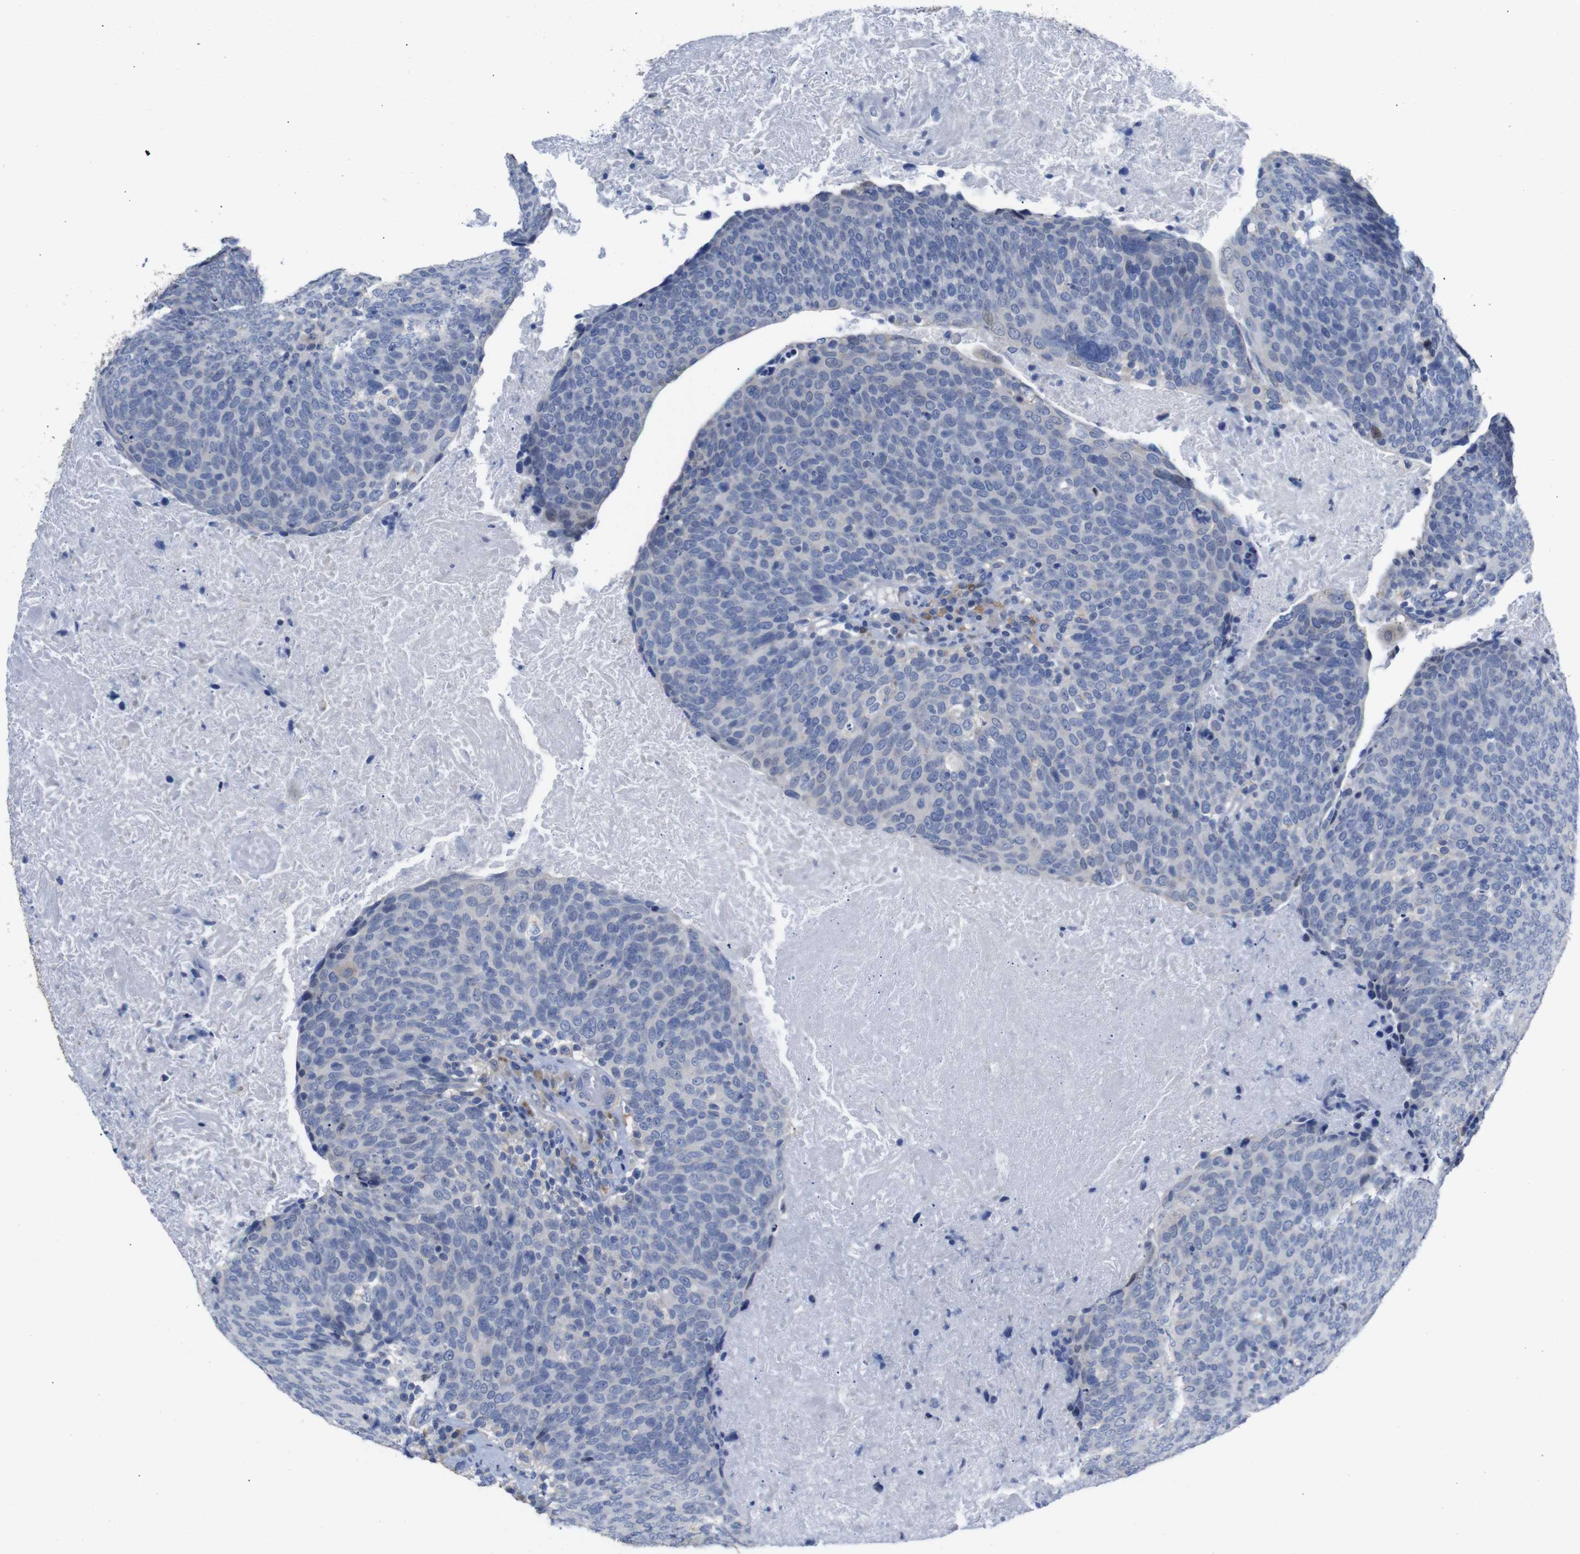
{"staining": {"intensity": "negative", "quantity": "none", "location": "none"}, "tissue": "head and neck cancer", "cell_type": "Tumor cells", "image_type": "cancer", "snomed": [{"axis": "morphology", "description": "Squamous cell carcinoma, NOS"}, {"axis": "morphology", "description": "Squamous cell carcinoma, metastatic, NOS"}, {"axis": "topography", "description": "Lymph node"}, {"axis": "topography", "description": "Head-Neck"}], "caption": "There is no significant expression in tumor cells of head and neck metastatic squamous cell carcinoma. The staining is performed using DAB brown chromogen with nuclei counter-stained in using hematoxylin.", "gene": "TCEAL9", "patient": {"sex": "male", "age": 62}}